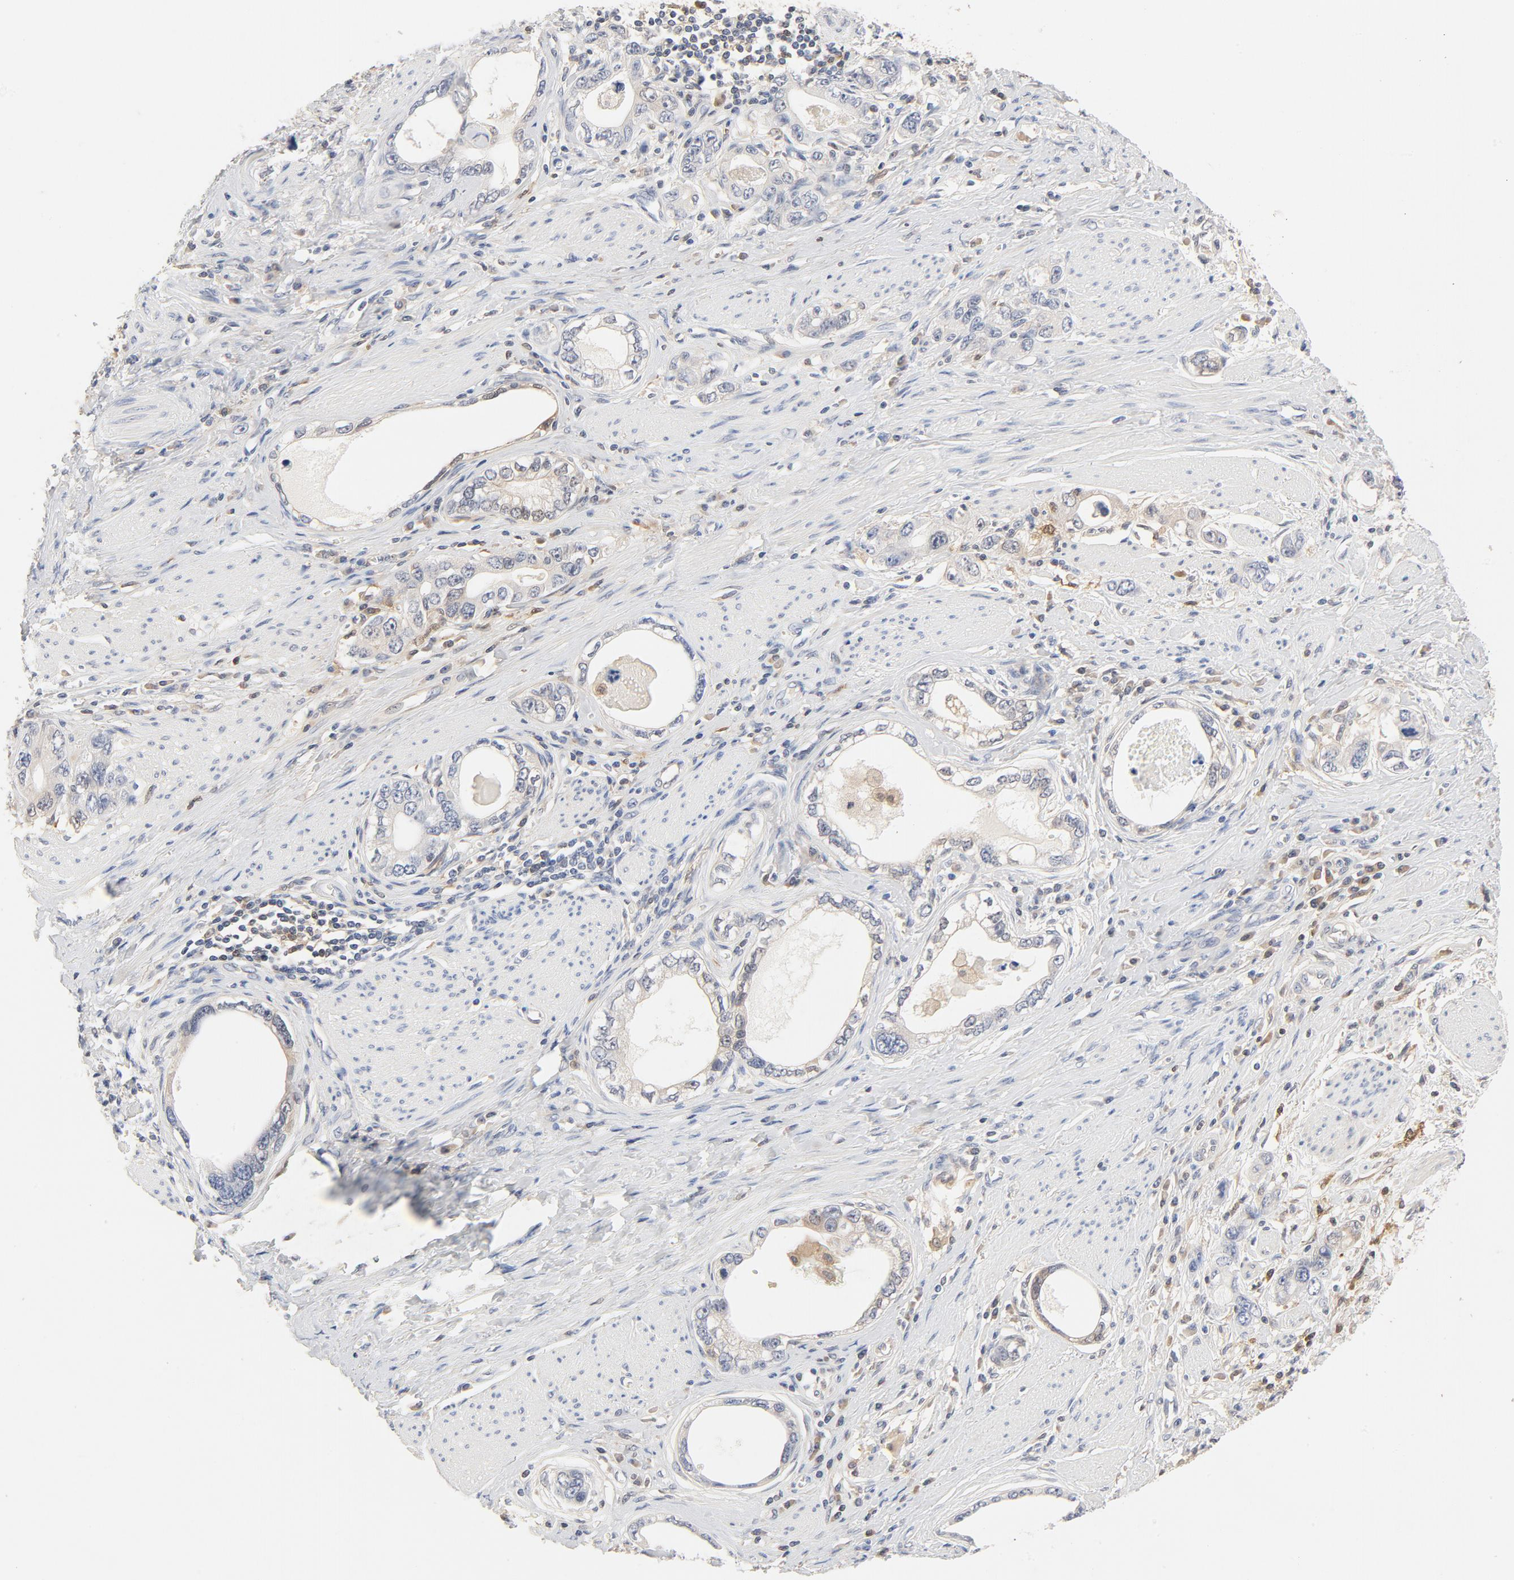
{"staining": {"intensity": "weak", "quantity": "<25%", "location": "cytoplasmic/membranous"}, "tissue": "stomach cancer", "cell_type": "Tumor cells", "image_type": "cancer", "snomed": [{"axis": "morphology", "description": "Adenocarcinoma, NOS"}, {"axis": "topography", "description": "Stomach, lower"}], "caption": "Histopathology image shows no protein expression in tumor cells of stomach cancer (adenocarcinoma) tissue.", "gene": "STAT1", "patient": {"sex": "female", "age": 93}}